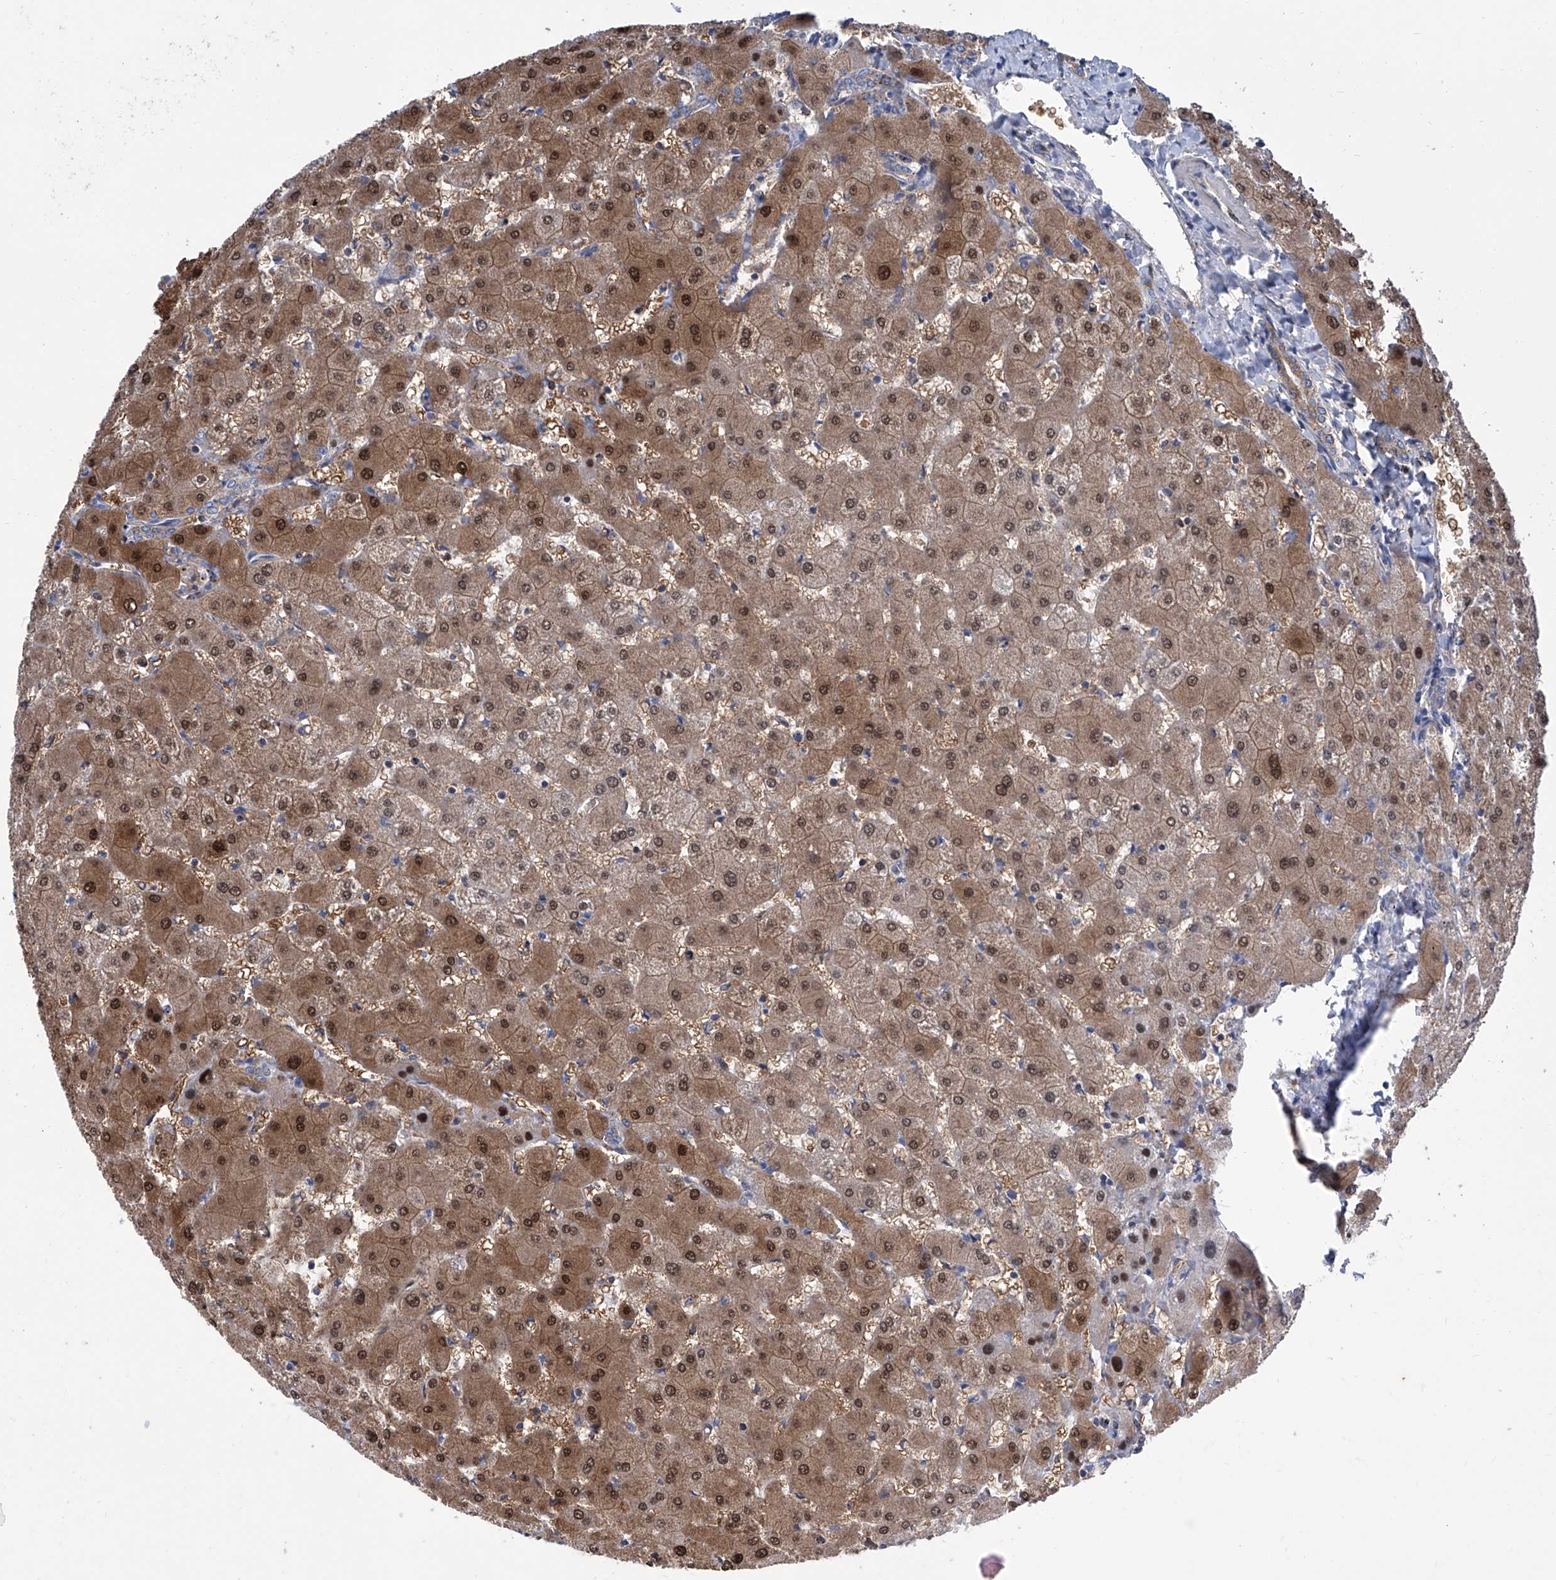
{"staining": {"intensity": "moderate", "quantity": "25%-75%", "location": "cytoplasmic/membranous"}, "tissue": "liver", "cell_type": "Cholangiocytes", "image_type": "normal", "snomed": [{"axis": "morphology", "description": "Normal tissue, NOS"}, {"axis": "topography", "description": "Liver"}], "caption": "DAB (3,3'-diaminobenzidine) immunohistochemical staining of normal human liver exhibits moderate cytoplasmic/membranous protein staining in approximately 25%-75% of cholangiocytes.", "gene": "GPT", "patient": {"sex": "female", "age": 63}}